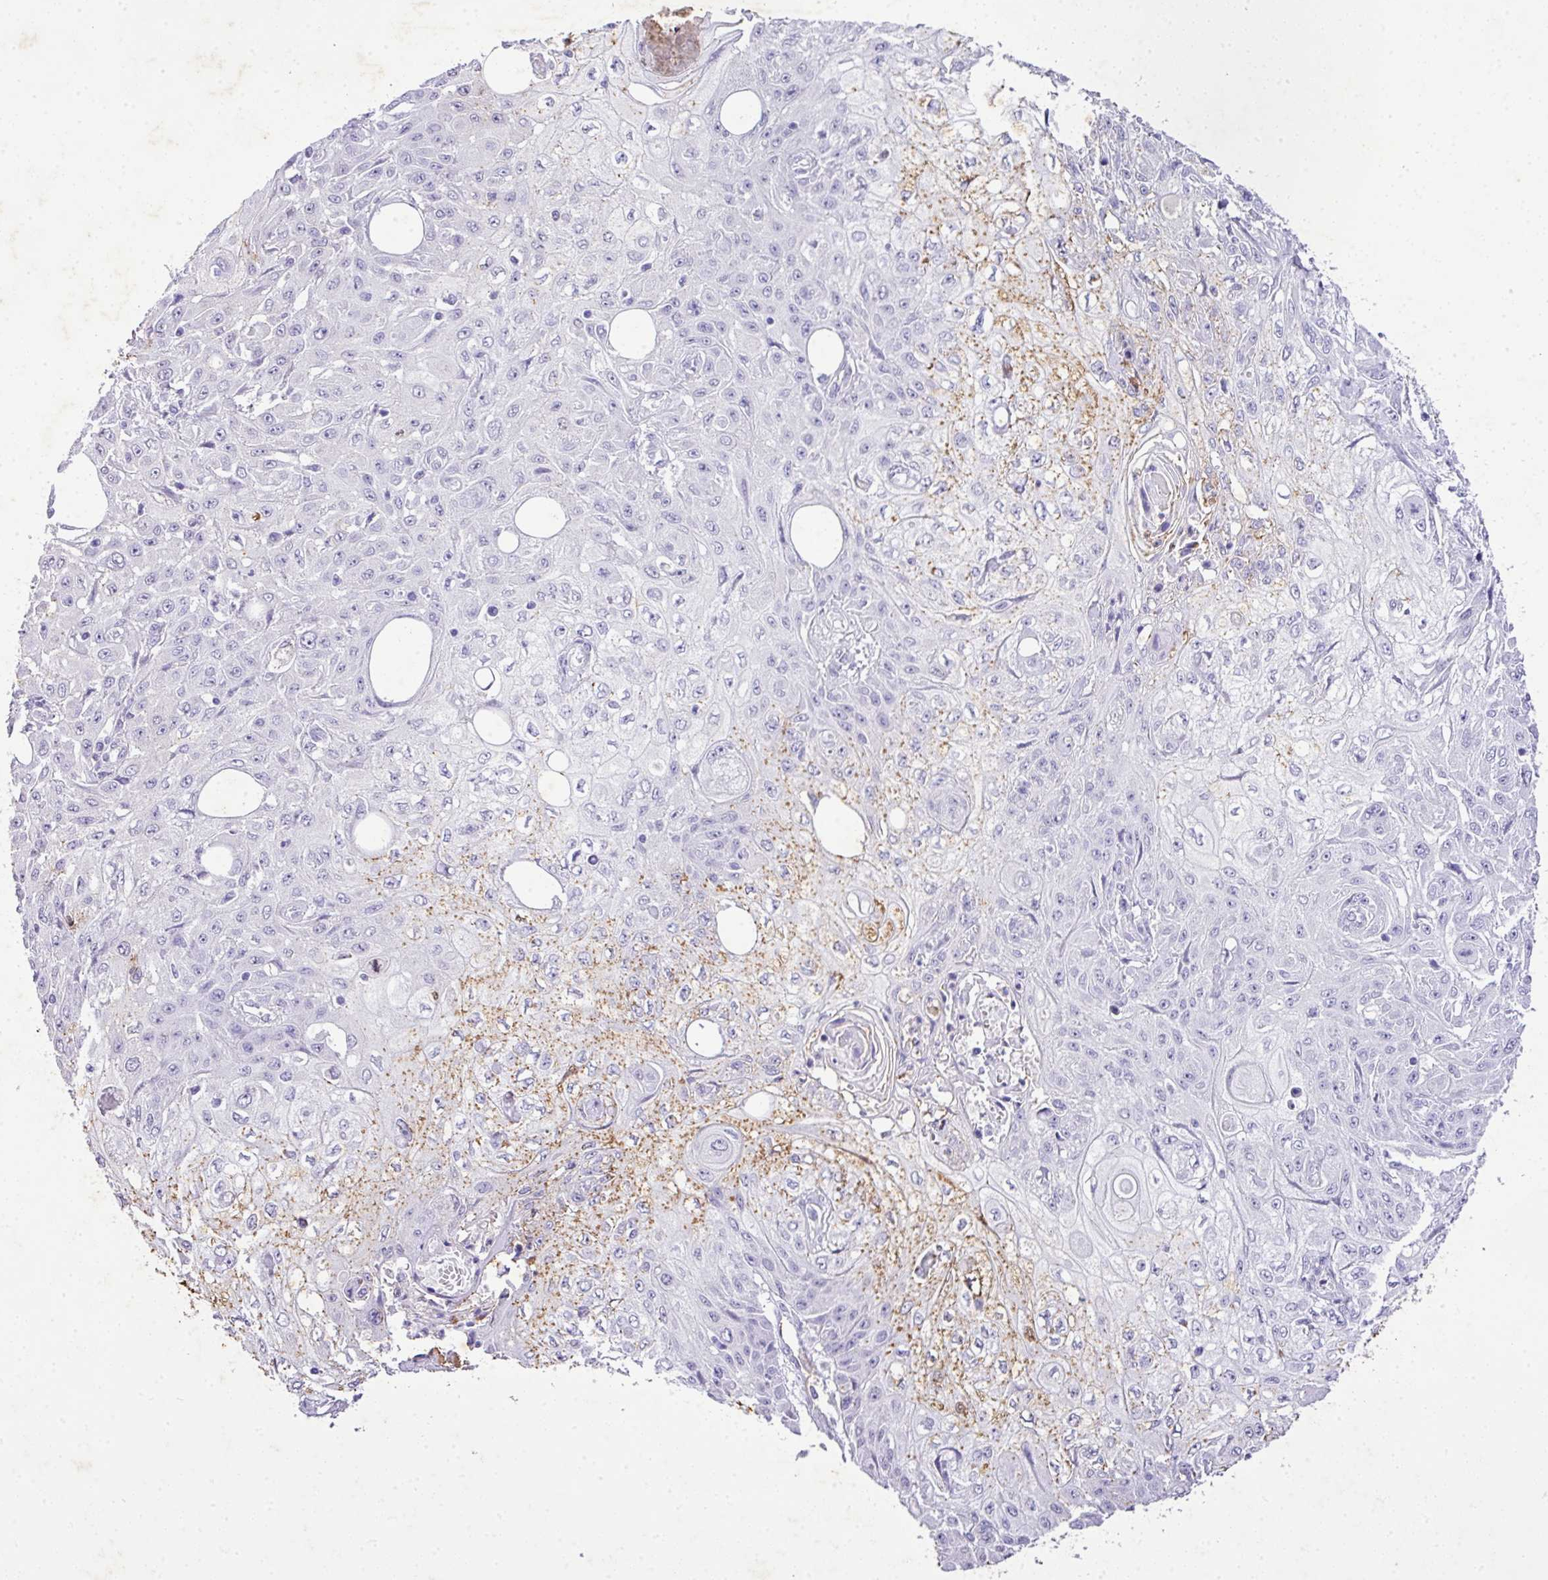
{"staining": {"intensity": "negative", "quantity": "none", "location": "none"}, "tissue": "skin cancer", "cell_type": "Tumor cells", "image_type": "cancer", "snomed": [{"axis": "morphology", "description": "Squamous cell carcinoma, NOS"}, {"axis": "morphology", "description": "Squamous cell carcinoma, metastatic, NOS"}, {"axis": "topography", "description": "Skin"}, {"axis": "topography", "description": "Lymph node"}], "caption": "This is an IHC photomicrograph of human metastatic squamous cell carcinoma (skin). There is no expression in tumor cells.", "gene": "KCNJ11", "patient": {"sex": "male", "age": 75}}